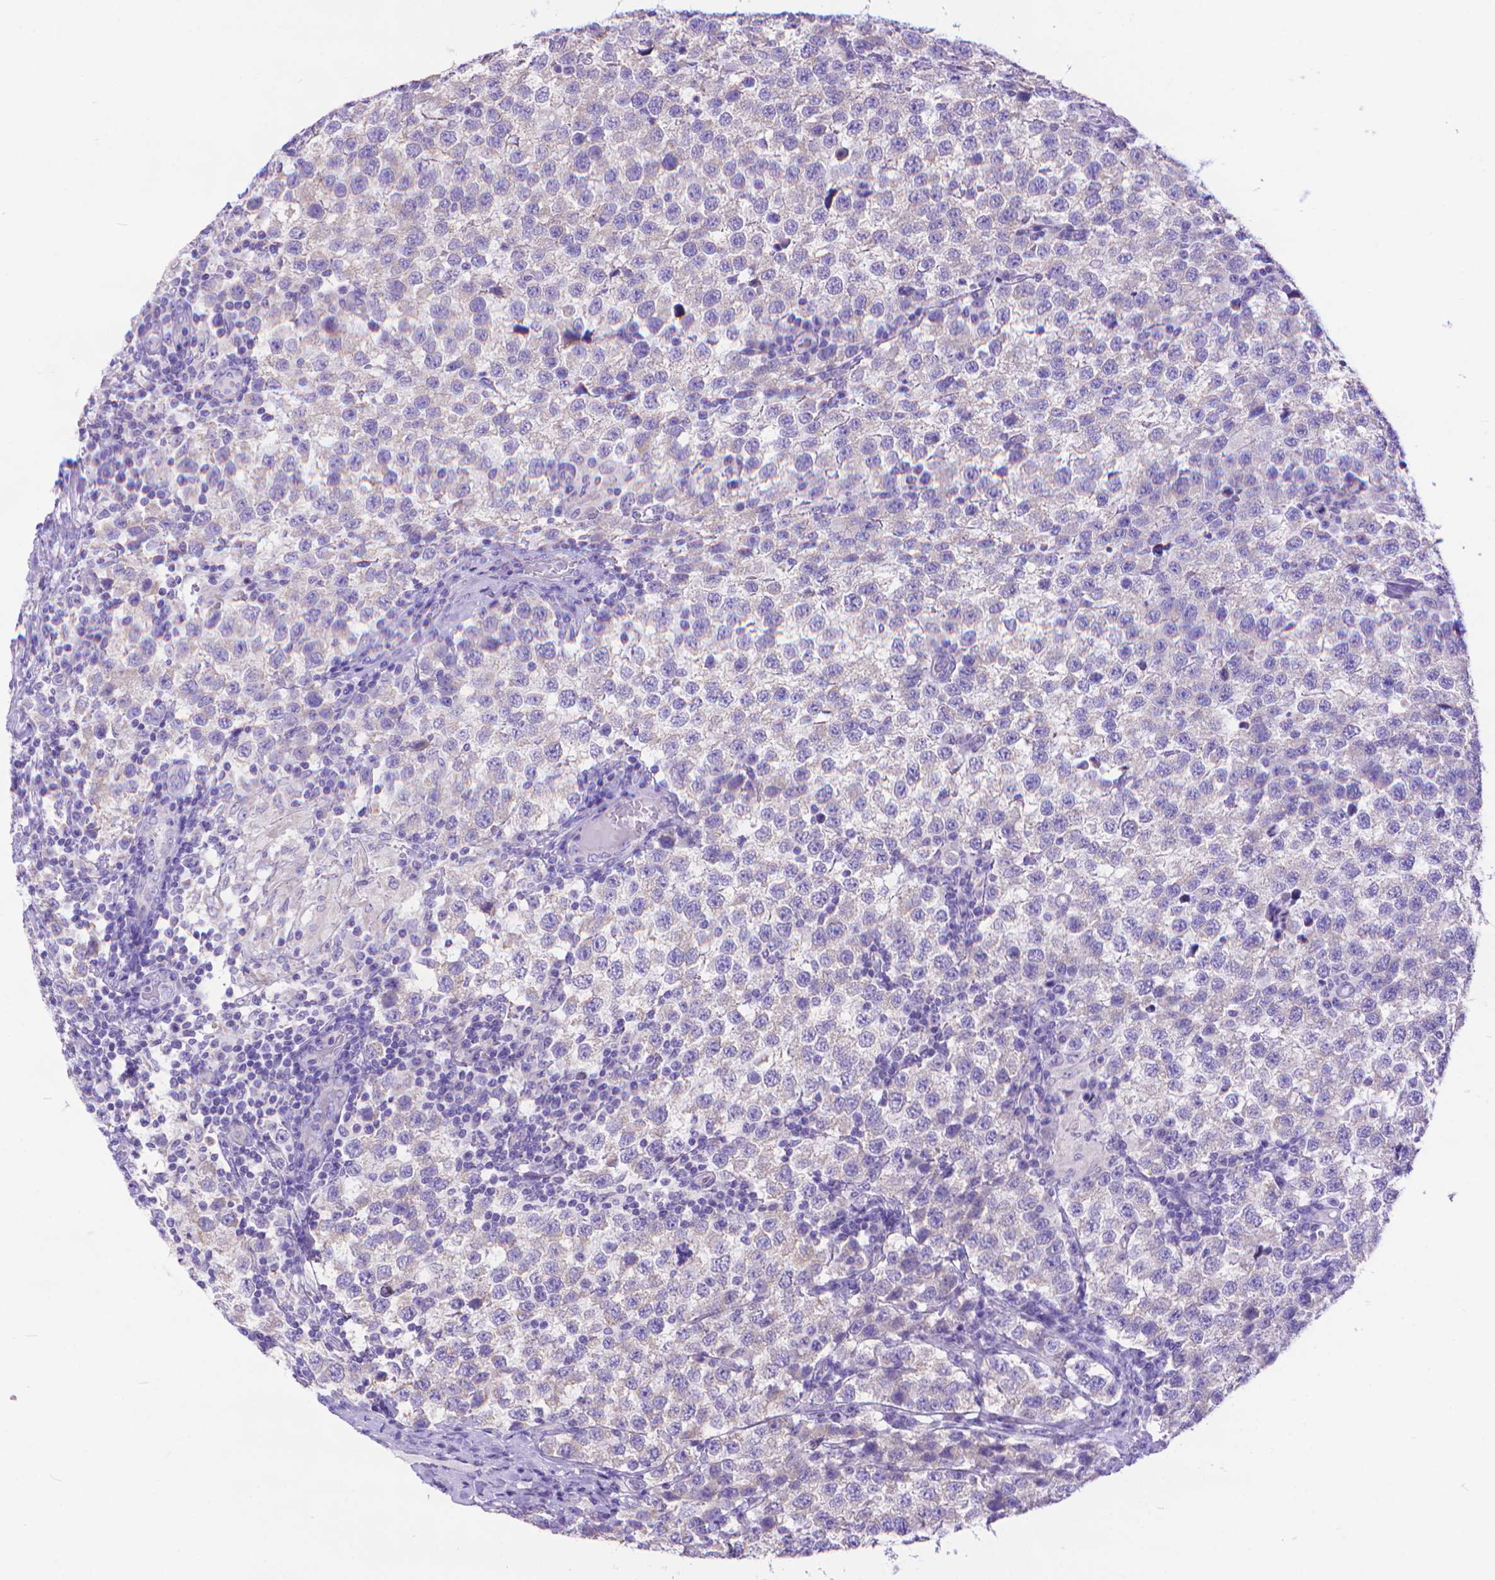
{"staining": {"intensity": "negative", "quantity": "none", "location": "none"}, "tissue": "testis cancer", "cell_type": "Tumor cells", "image_type": "cancer", "snomed": [{"axis": "morphology", "description": "Seminoma, NOS"}, {"axis": "topography", "description": "Testis"}], "caption": "DAB immunohistochemical staining of human seminoma (testis) exhibits no significant positivity in tumor cells.", "gene": "DHRS2", "patient": {"sex": "male", "age": 34}}